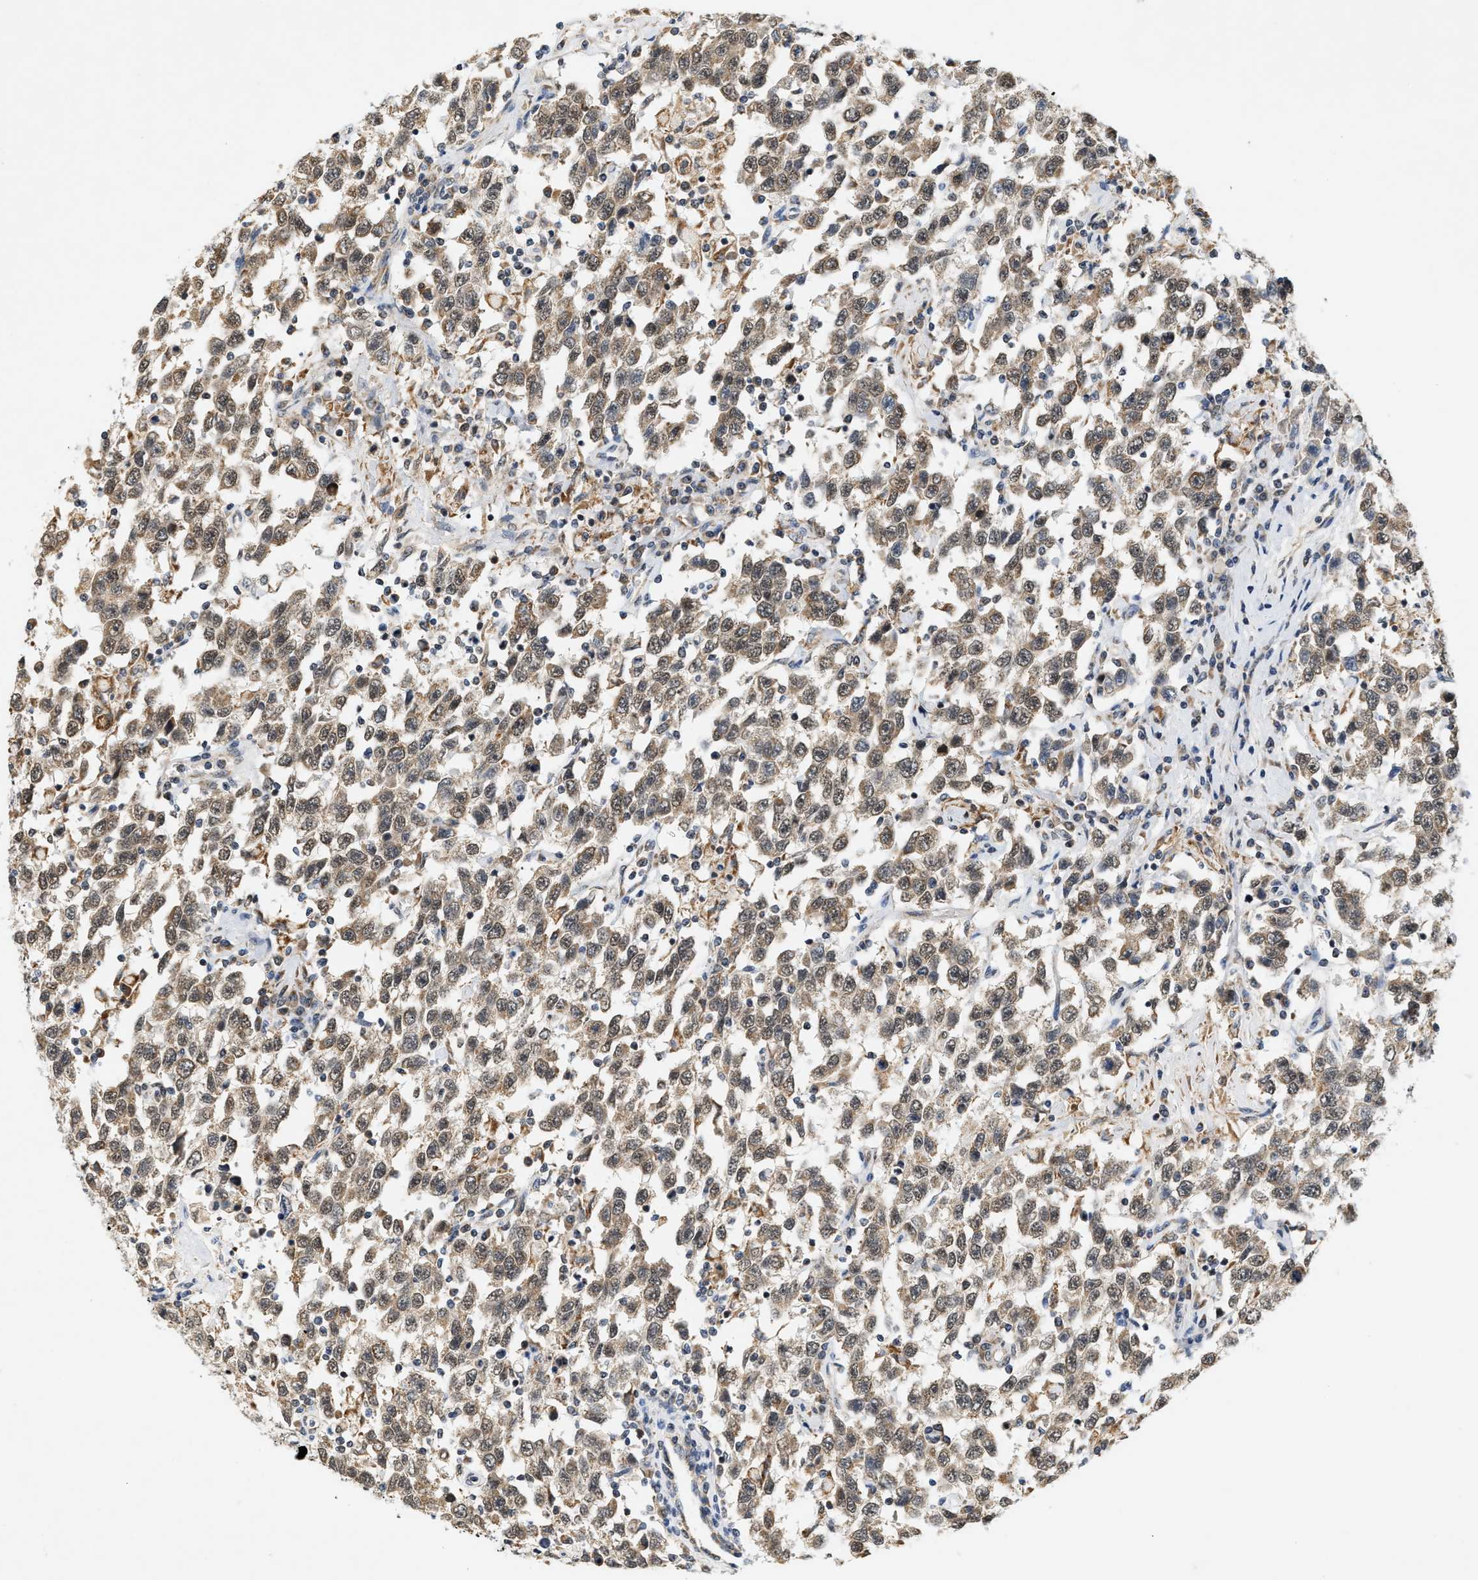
{"staining": {"intensity": "moderate", "quantity": ">75%", "location": "cytoplasmic/membranous"}, "tissue": "testis cancer", "cell_type": "Tumor cells", "image_type": "cancer", "snomed": [{"axis": "morphology", "description": "Seminoma, NOS"}, {"axis": "topography", "description": "Testis"}], "caption": "High-magnification brightfield microscopy of seminoma (testis) stained with DAB (brown) and counterstained with hematoxylin (blue). tumor cells exhibit moderate cytoplasmic/membranous expression is identified in about>75% of cells.", "gene": "GIGYF1", "patient": {"sex": "male", "age": 41}}